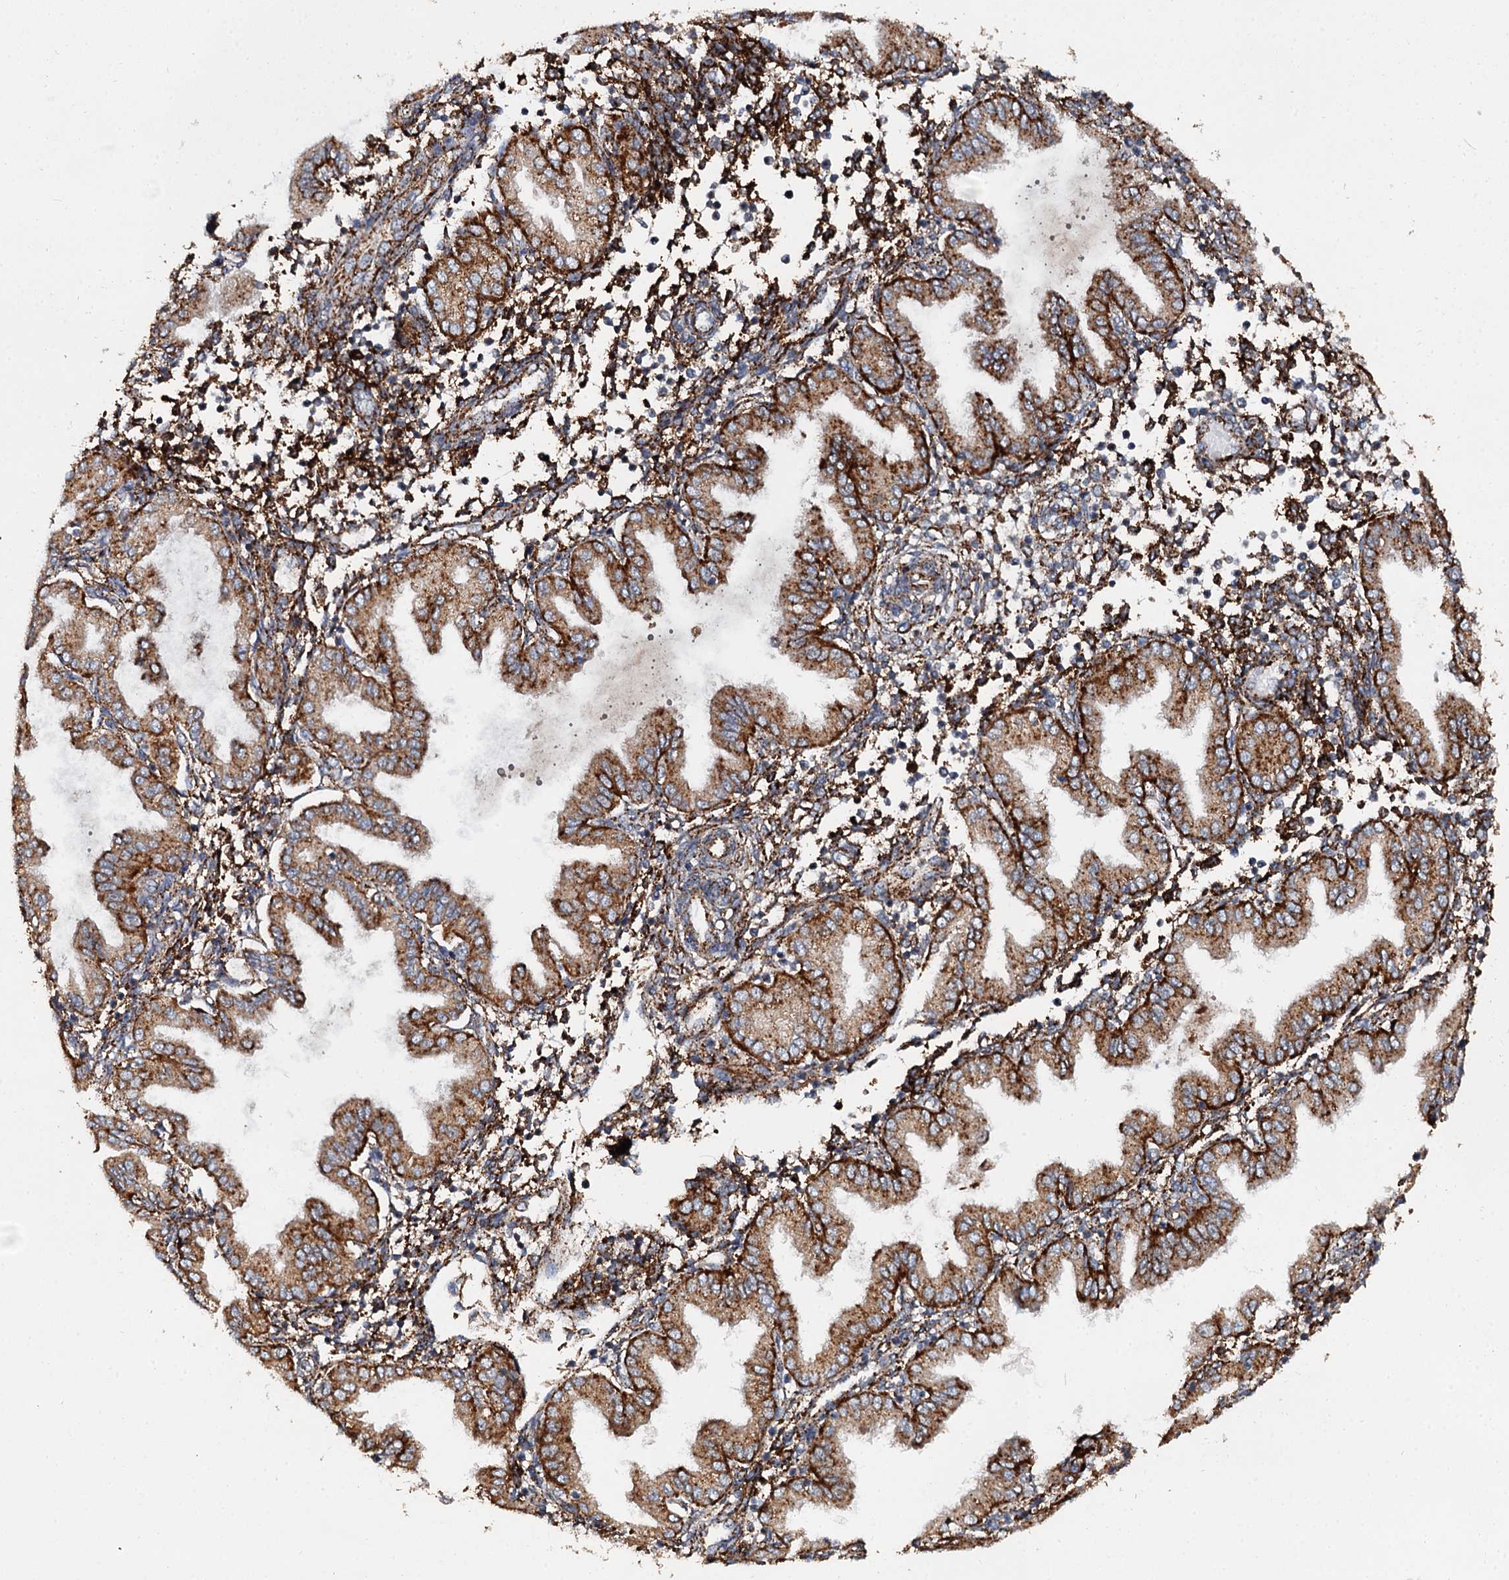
{"staining": {"intensity": "strong", "quantity": "25%-75%", "location": "cytoplasmic/membranous"}, "tissue": "endometrium", "cell_type": "Cells in endometrial stroma", "image_type": "normal", "snomed": [{"axis": "morphology", "description": "Normal tissue, NOS"}, {"axis": "topography", "description": "Endometrium"}], "caption": "High-power microscopy captured an IHC image of unremarkable endometrium, revealing strong cytoplasmic/membranous expression in approximately 25%-75% of cells in endometrial stroma.", "gene": "GBA1", "patient": {"sex": "female", "age": 53}}